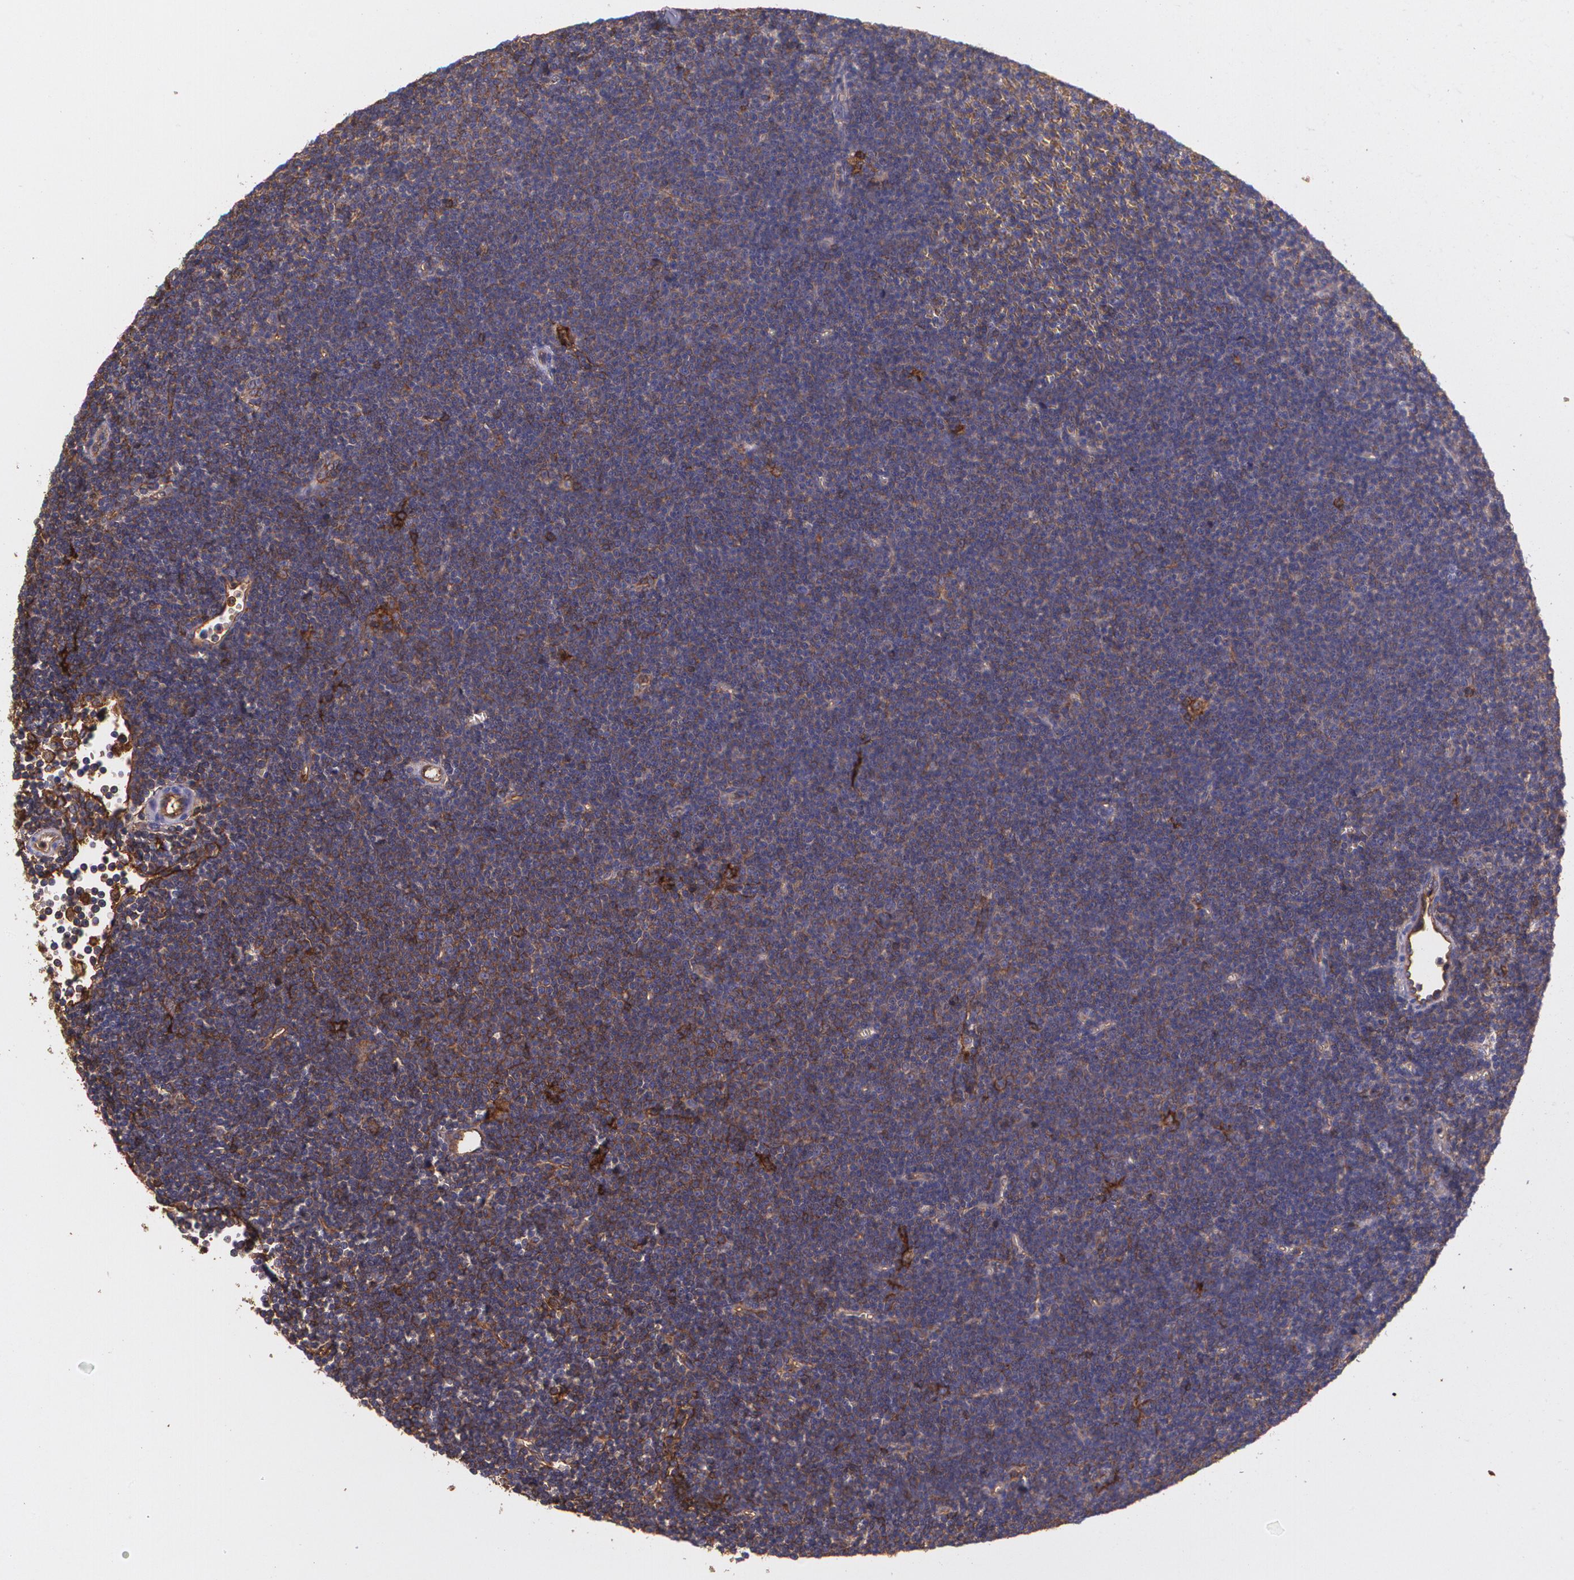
{"staining": {"intensity": "moderate", "quantity": "25%-75%", "location": "cytoplasmic/membranous"}, "tissue": "lymphoma", "cell_type": "Tumor cells", "image_type": "cancer", "snomed": [{"axis": "morphology", "description": "Malignant lymphoma, non-Hodgkin's type, Low grade"}, {"axis": "topography", "description": "Lymph node"}], "caption": "Immunohistochemical staining of malignant lymphoma, non-Hodgkin's type (low-grade) exhibits medium levels of moderate cytoplasmic/membranous protein staining in about 25%-75% of tumor cells. (DAB IHC with brightfield microscopy, high magnification).", "gene": "B2M", "patient": {"sex": "female", "age": 73}}